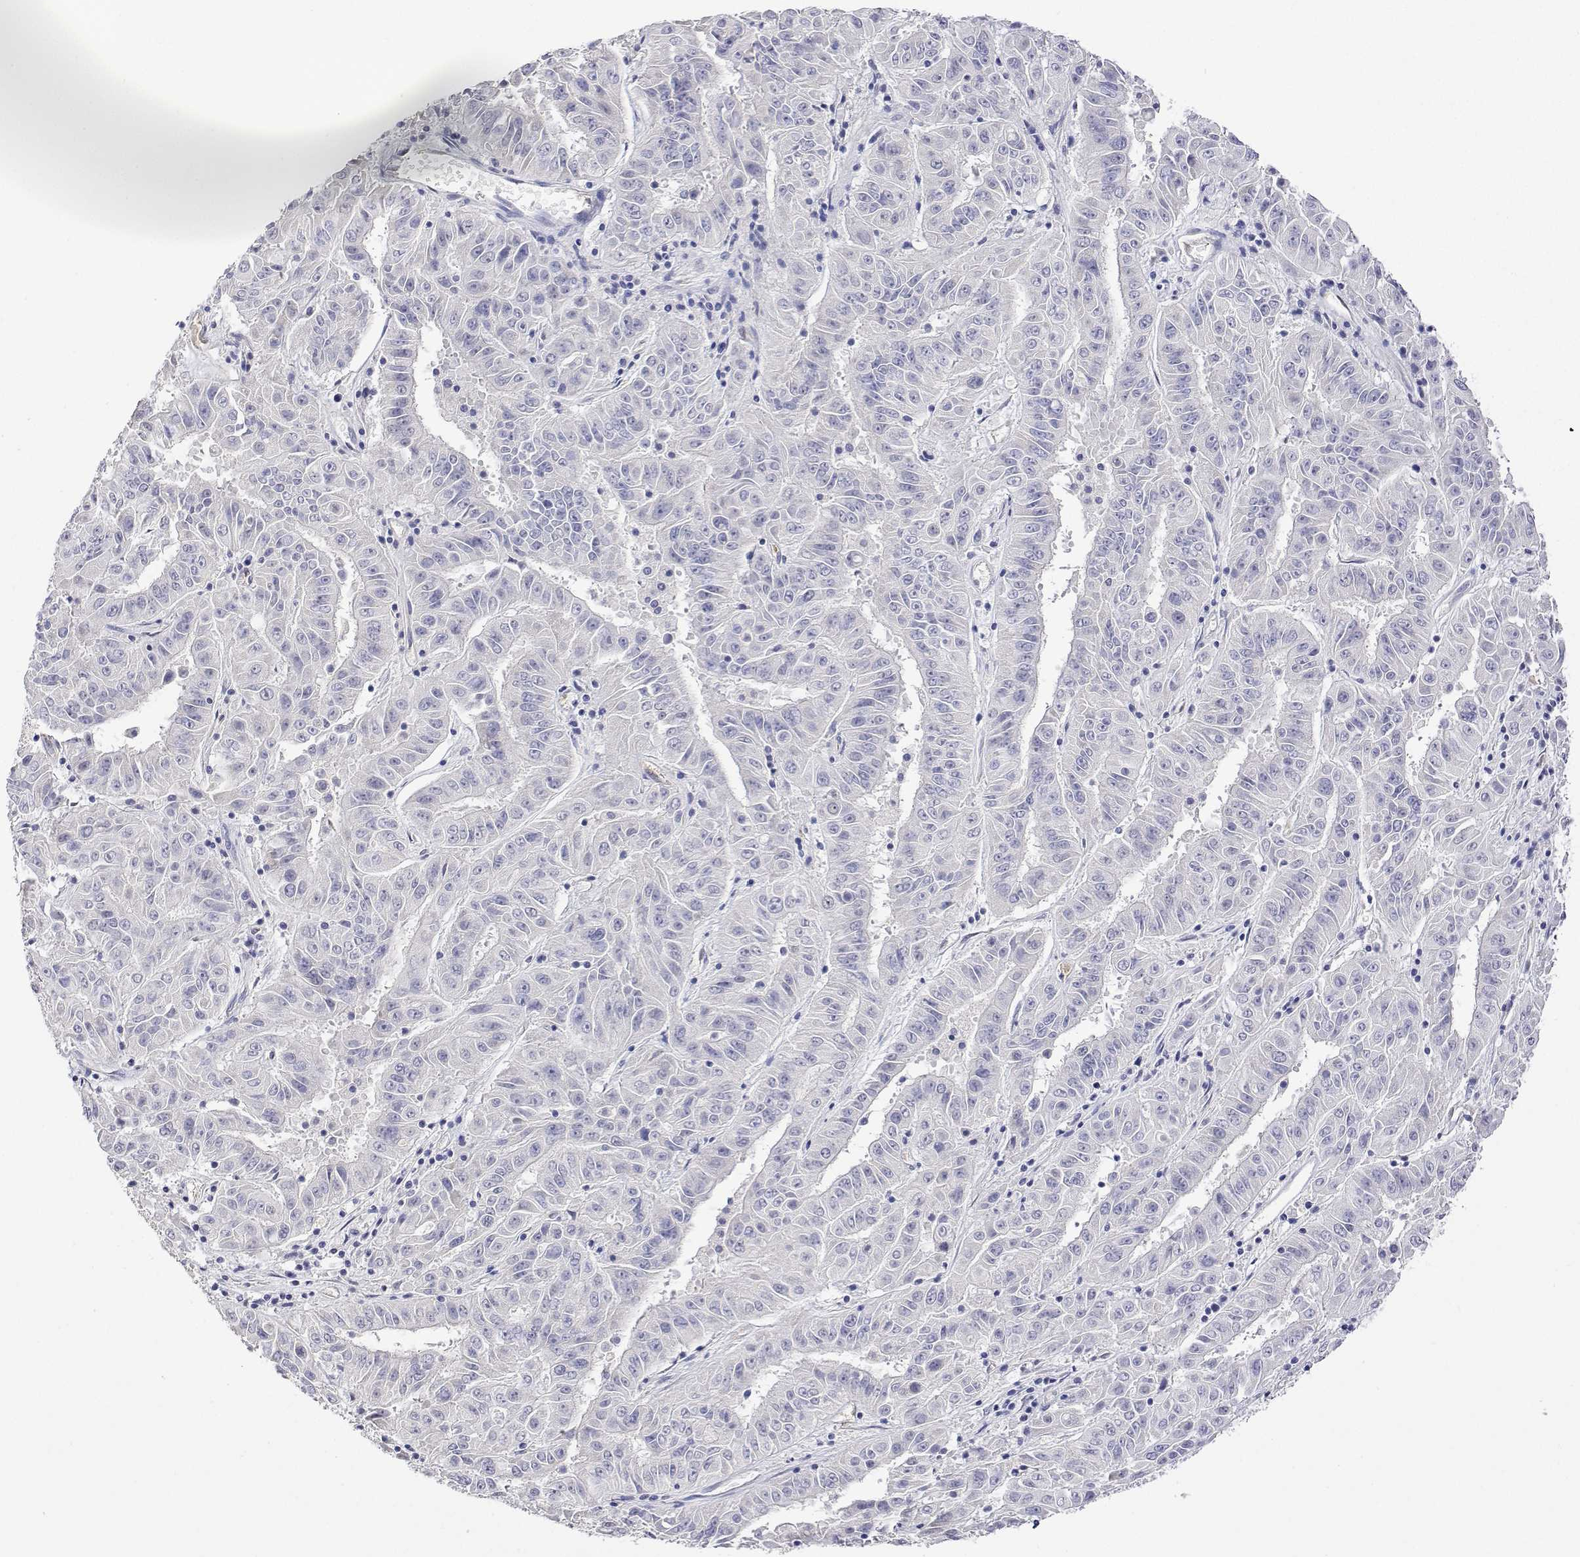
{"staining": {"intensity": "negative", "quantity": "none", "location": "none"}, "tissue": "pancreatic cancer", "cell_type": "Tumor cells", "image_type": "cancer", "snomed": [{"axis": "morphology", "description": "Adenocarcinoma, NOS"}, {"axis": "topography", "description": "Pancreas"}], "caption": "This photomicrograph is of pancreatic adenocarcinoma stained with immunohistochemistry (IHC) to label a protein in brown with the nuclei are counter-stained blue. There is no expression in tumor cells.", "gene": "PLCB1", "patient": {"sex": "male", "age": 63}}